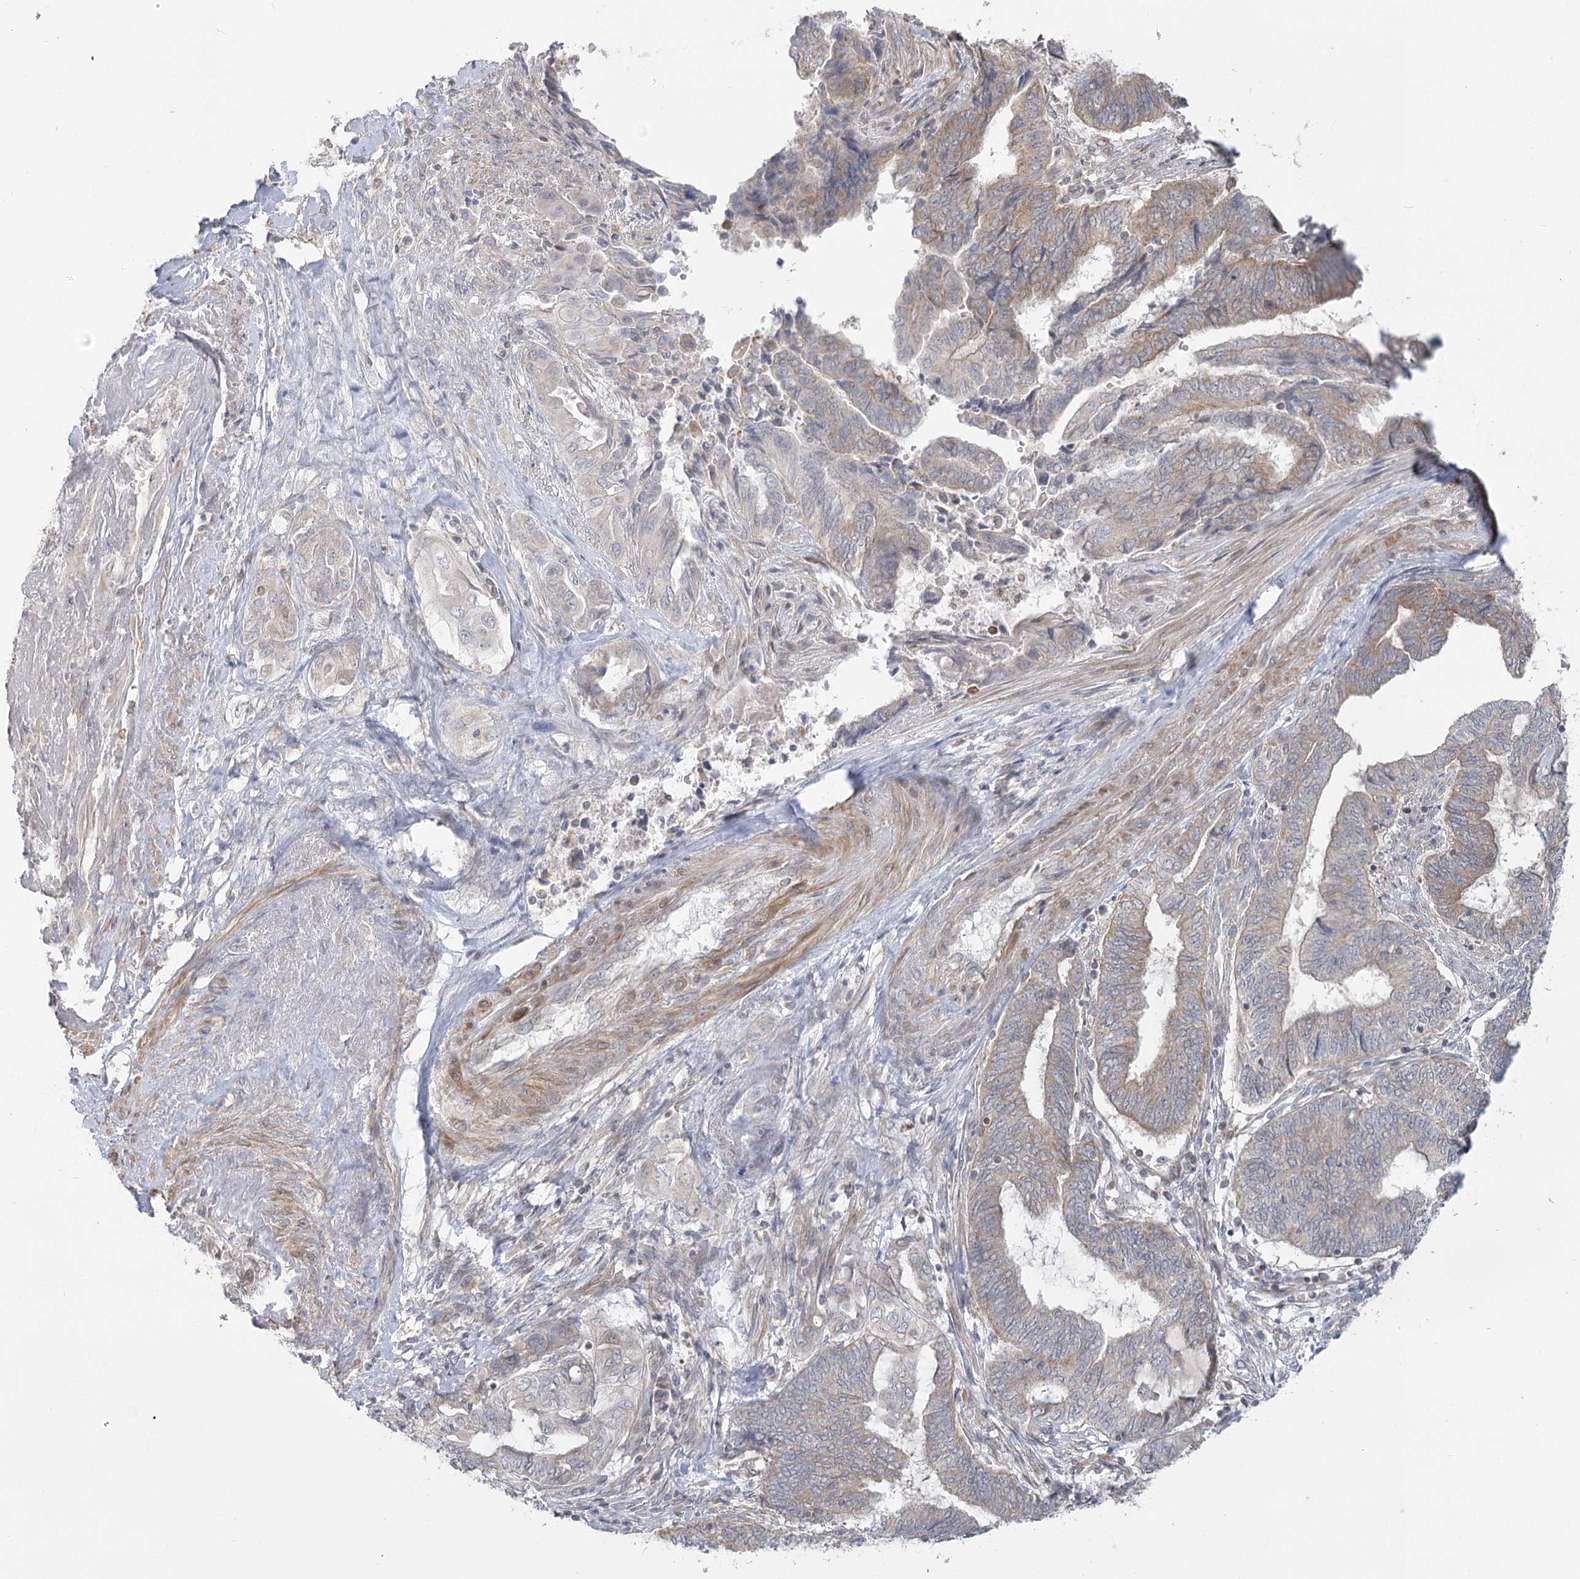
{"staining": {"intensity": "weak", "quantity": "25%-75%", "location": "cytoplasmic/membranous"}, "tissue": "endometrial cancer", "cell_type": "Tumor cells", "image_type": "cancer", "snomed": [{"axis": "morphology", "description": "Adenocarcinoma, NOS"}, {"axis": "topography", "description": "Uterus"}, {"axis": "topography", "description": "Endometrium"}], "caption": "Endometrial adenocarcinoma stained for a protein demonstrates weak cytoplasmic/membranous positivity in tumor cells.", "gene": "MTMR3", "patient": {"sex": "female", "age": 70}}